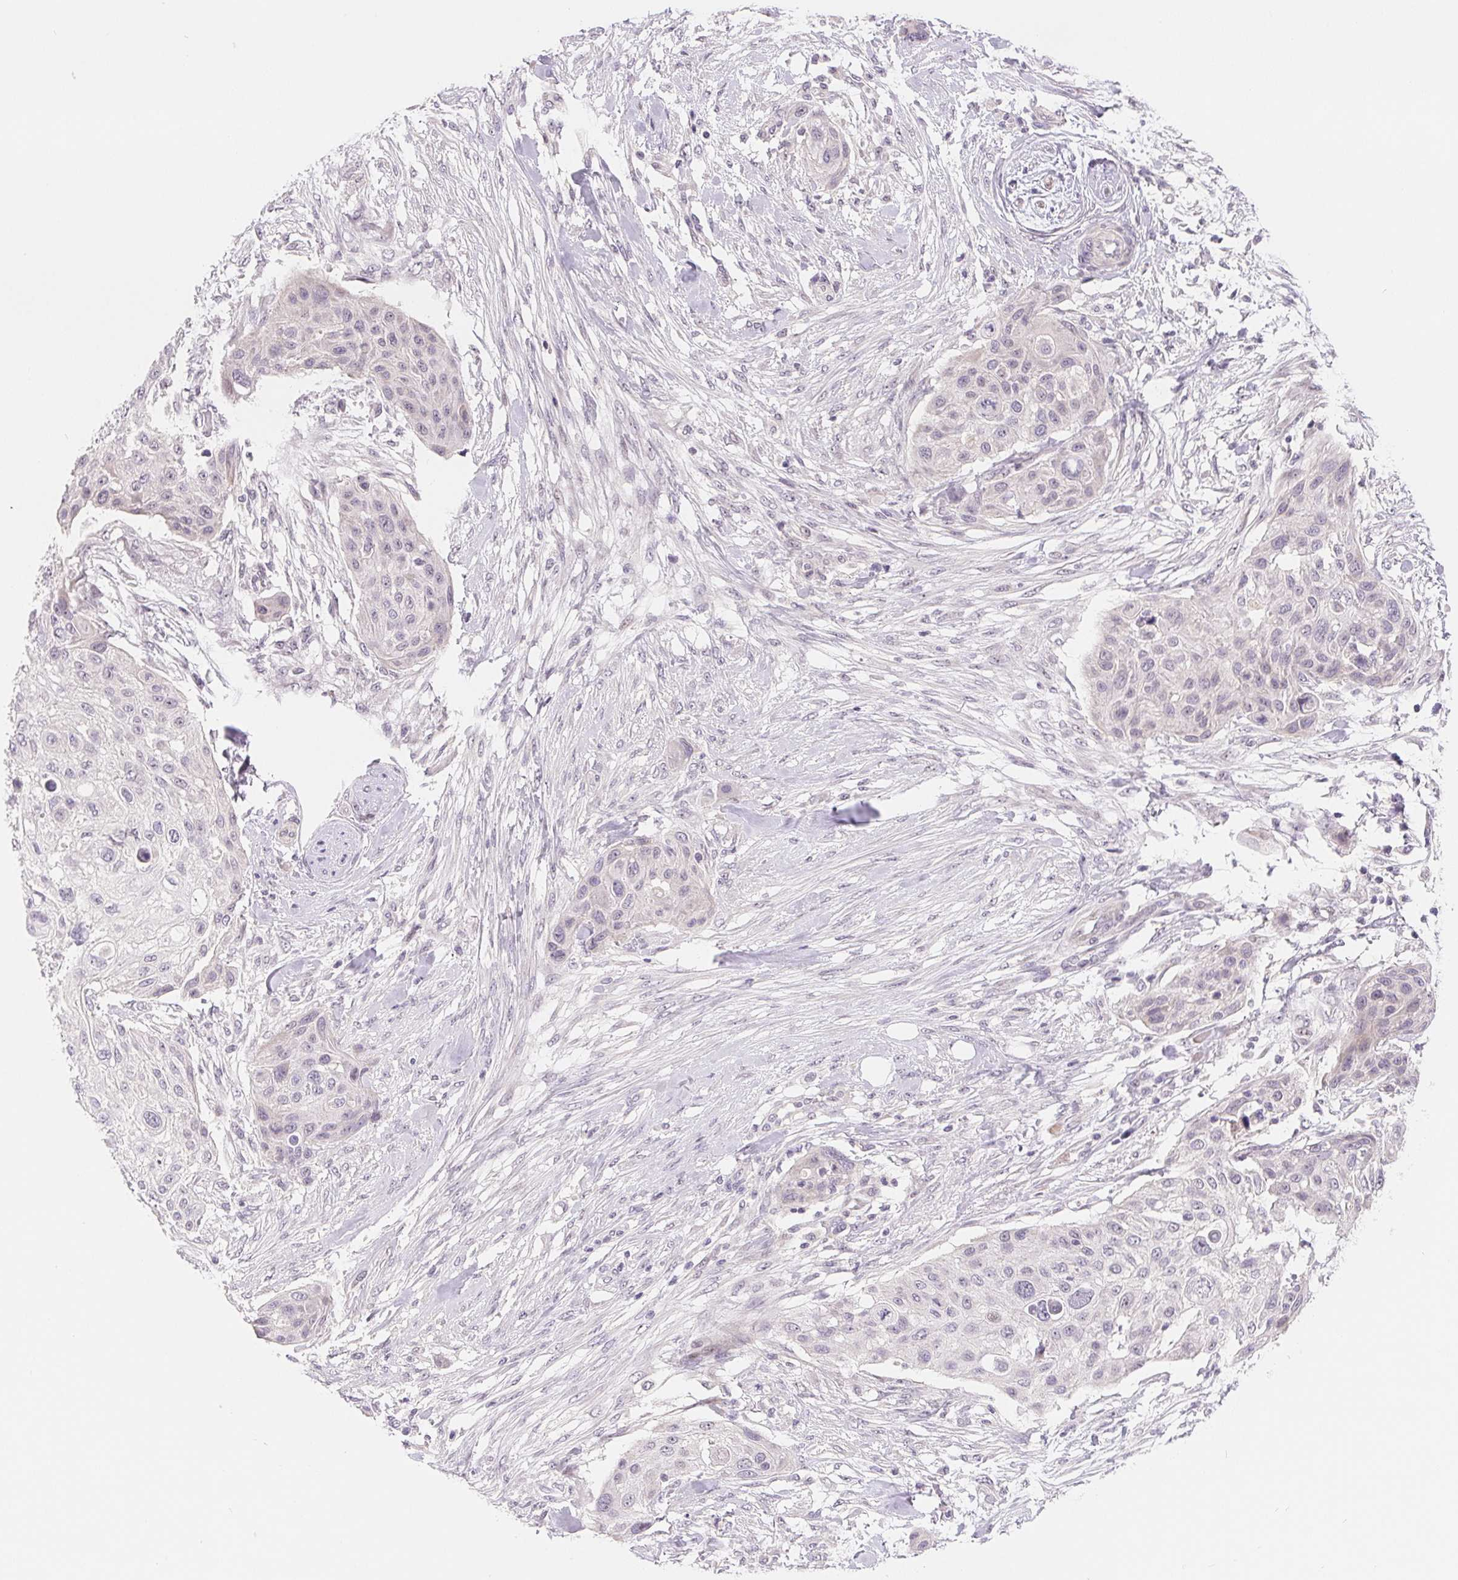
{"staining": {"intensity": "negative", "quantity": "none", "location": "none"}, "tissue": "skin cancer", "cell_type": "Tumor cells", "image_type": "cancer", "snomed": [{"axis": "morphology", "description": "Squamous cell carcinoma, NOS"}, {"axis": "topography", "description": "Skin"}], "caption": "DAB (3,3'-diaminobenzidine) immunohistochemical staining of skin cancer shows no significant staining in tumor cells.", "gene": "LCA5L", "patient": {"sex": "female", "age": 87}}